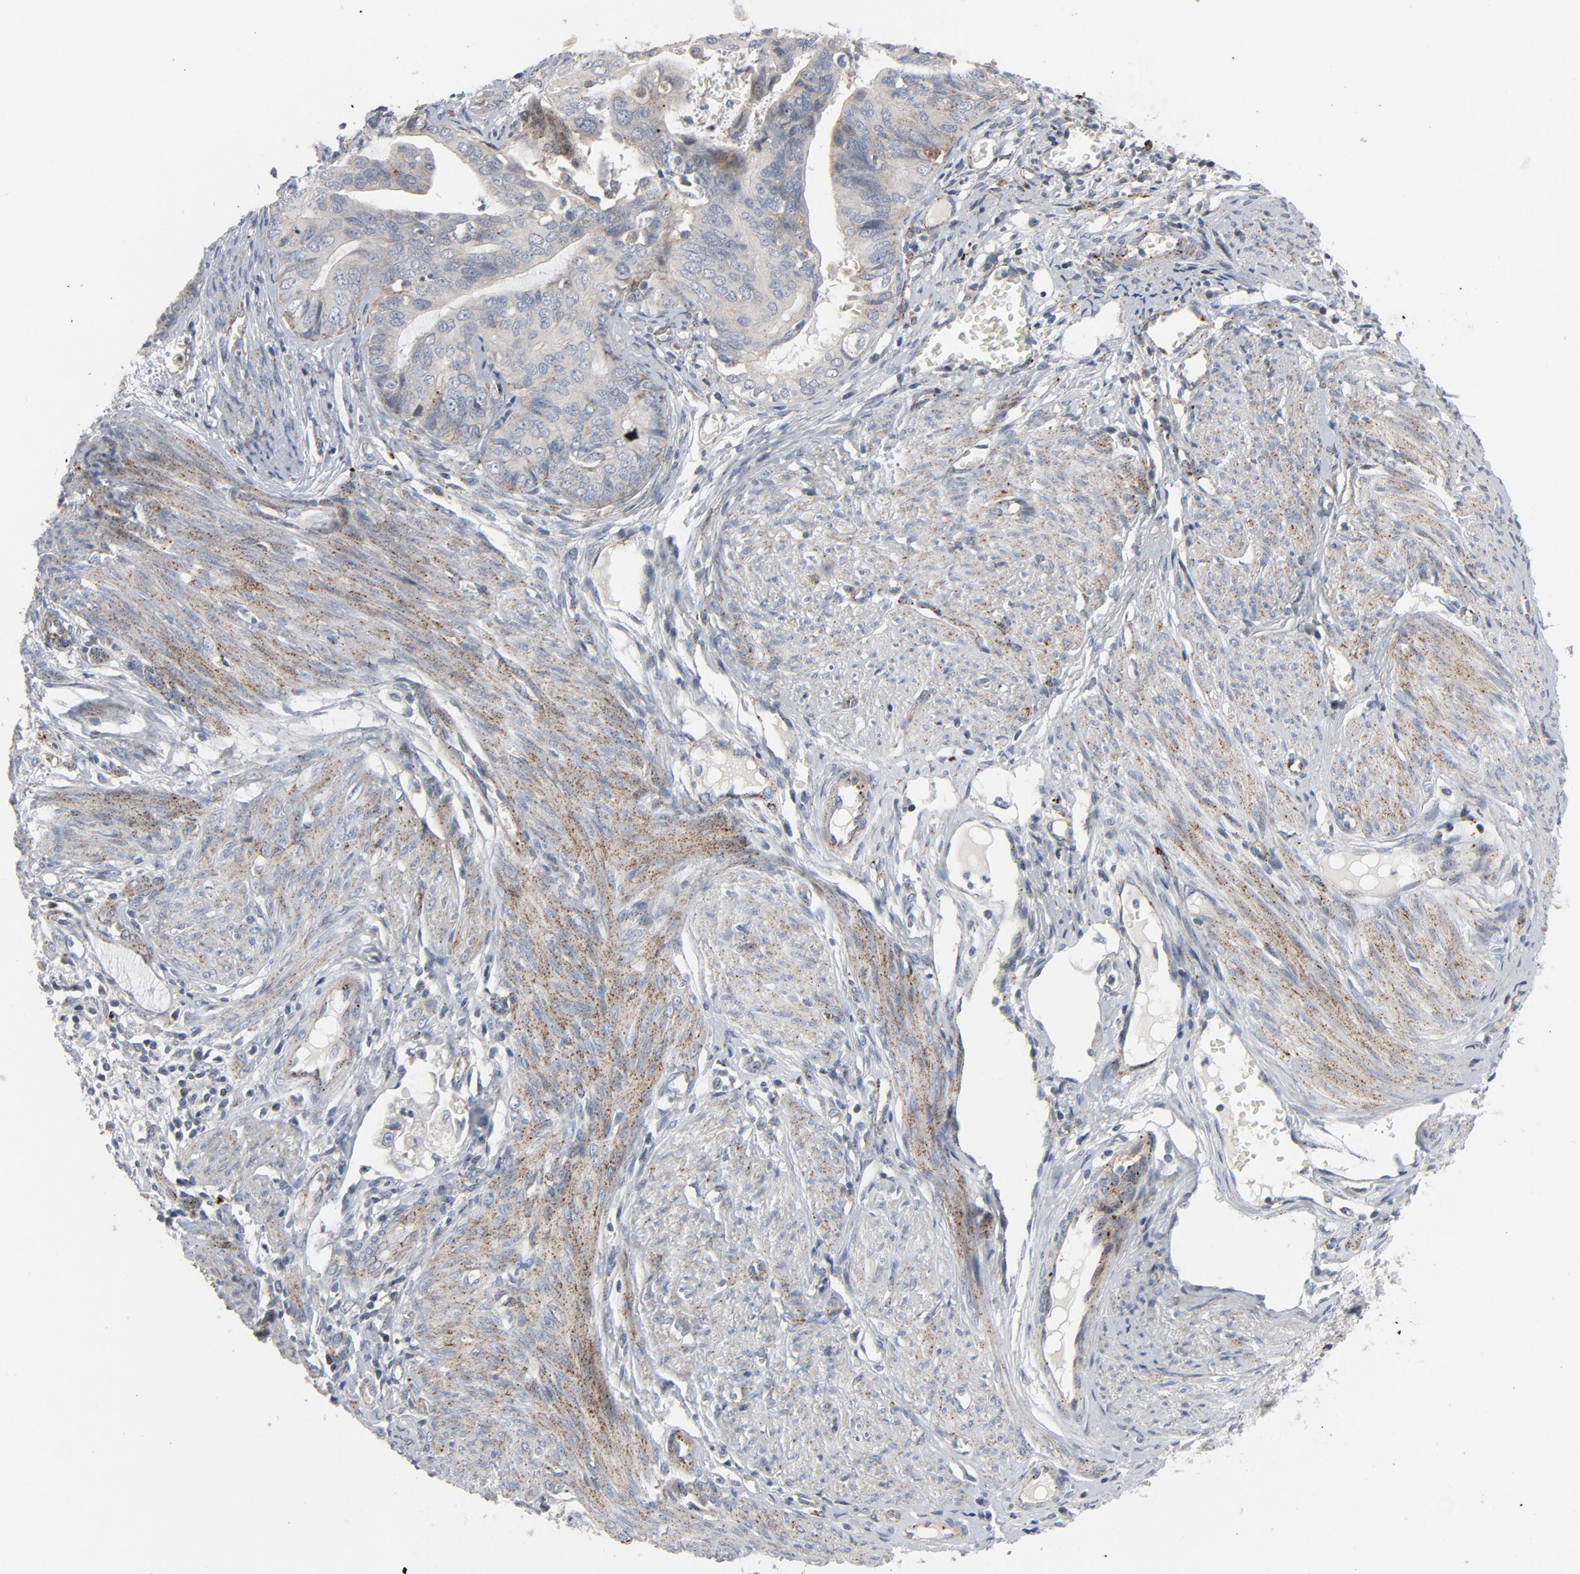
{"staining": {"intensity": "negative", "quantity": "none", "location": "none"}, "tissue": "endometrial cancer", "cell_type": "Tumor cells", "image_type": "cancer", "snomed": [{"axis": "morphology", "description": "Adenocarcinoma, NOS"}, {"axis": "topography", "description": "Endometrium"}], "caption": "This is an immunohistochemistry photomicrograph of adenocarcinoma (endometrial). There is no positivity in tumor cells.", "gene": "AKT2", "patient": {"sex": "female", "age": 53}}